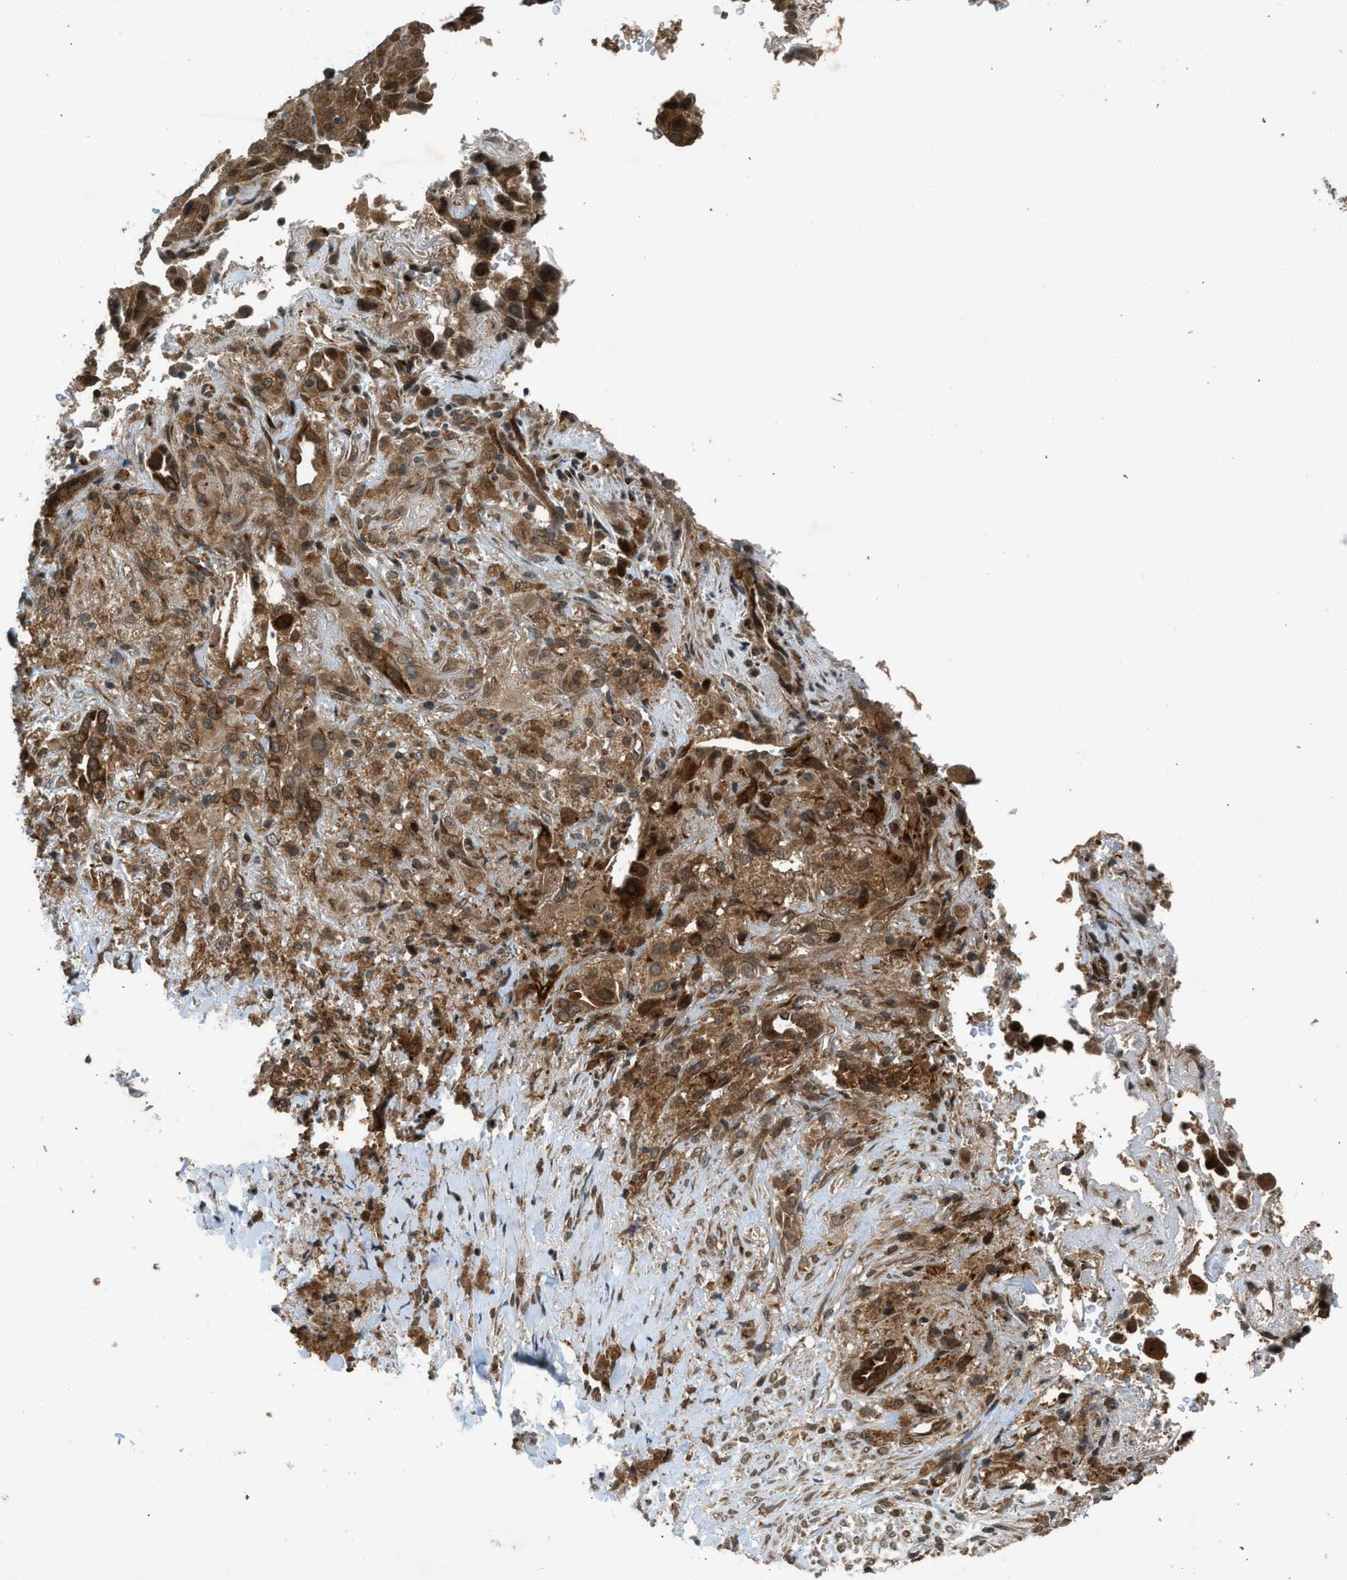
{"staining": {"intensity": "moderate", "quantity": ">75%", "location": "cytoplasmic/membranous"}, "tissue": "lung cancer", "cell_type": "Tumor cells", "image_type": "cancer", "snomed": [{"axis": "morphology", "description": "Squamous cell carcinoma, NOS"}, {"axis": "topography", "description": "Lung"}], "caption": "Approximately >75% of tumor cells in lung squamous cell carcinoma display moderate cytoplasmic/membranous protein staining as visualized by brown immunohistochemical staining.", "gene": "TXNL1", "patient": {"sex": "male", "age": 54}}